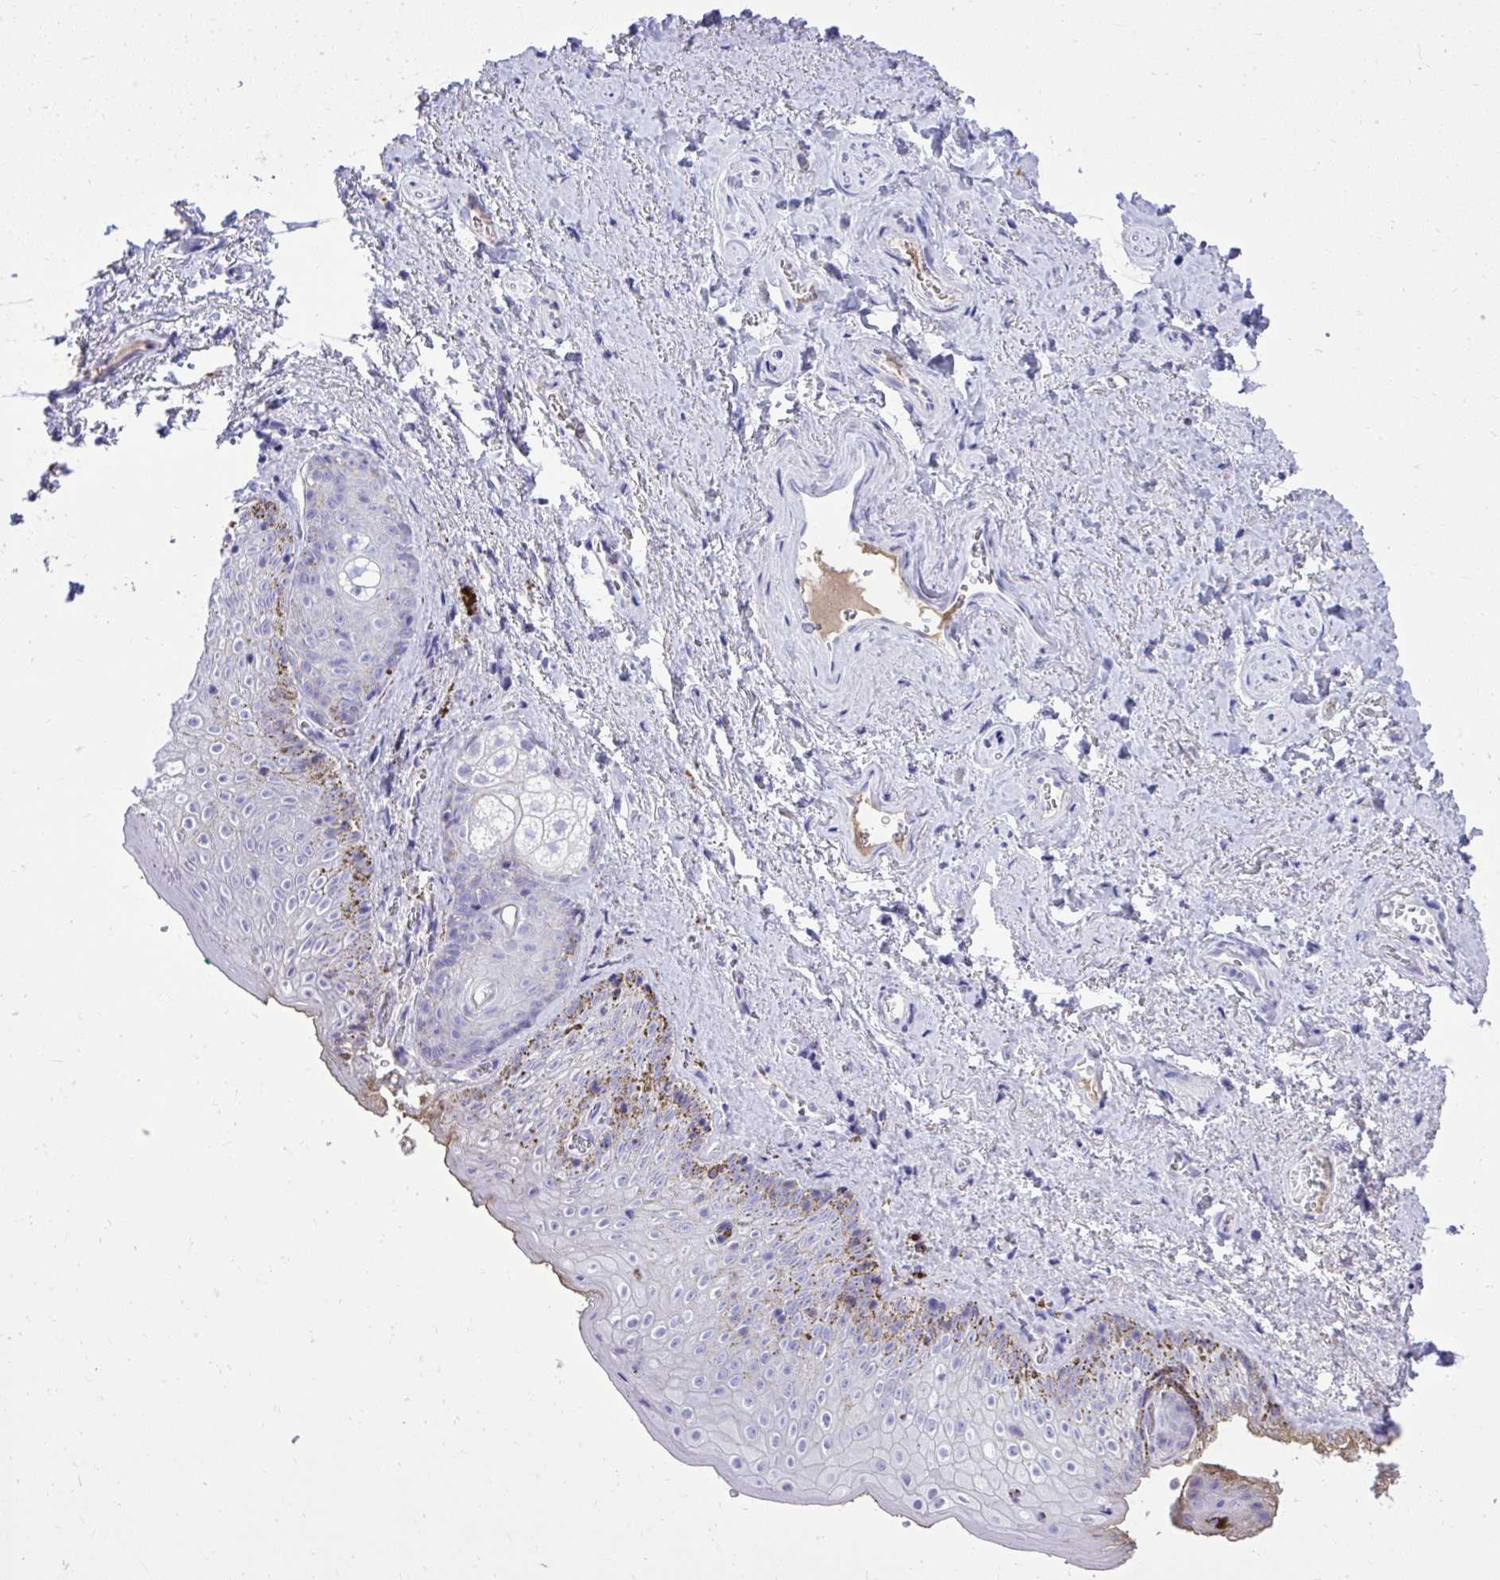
{"staining": {"intensity": "moderate", "quantity": "<25%", "location": "cytoplasmic/membranous"}, "tissue": "vagina", "cell_type": "Squamous epithelial cells", "image_type": "normal", "snomed": [{"axis": "morphology", "description": "Normal tissue, NOS"}, {"axis": "topography", "description": "Vulva"}, {"axis": "topography", "description": "Vagina"}, {"axis": "topography", "description": "Peripheral nerve tissue"}], "caption": "Normal vagina exhibits moderate cytoplasmic/membranous staining in approximately <25% of squamous epithelial cells, visualized by immunohistochemistry.", "gene": "ST6GALNAC3", "patient": {"sex": "female", "age": 66}}